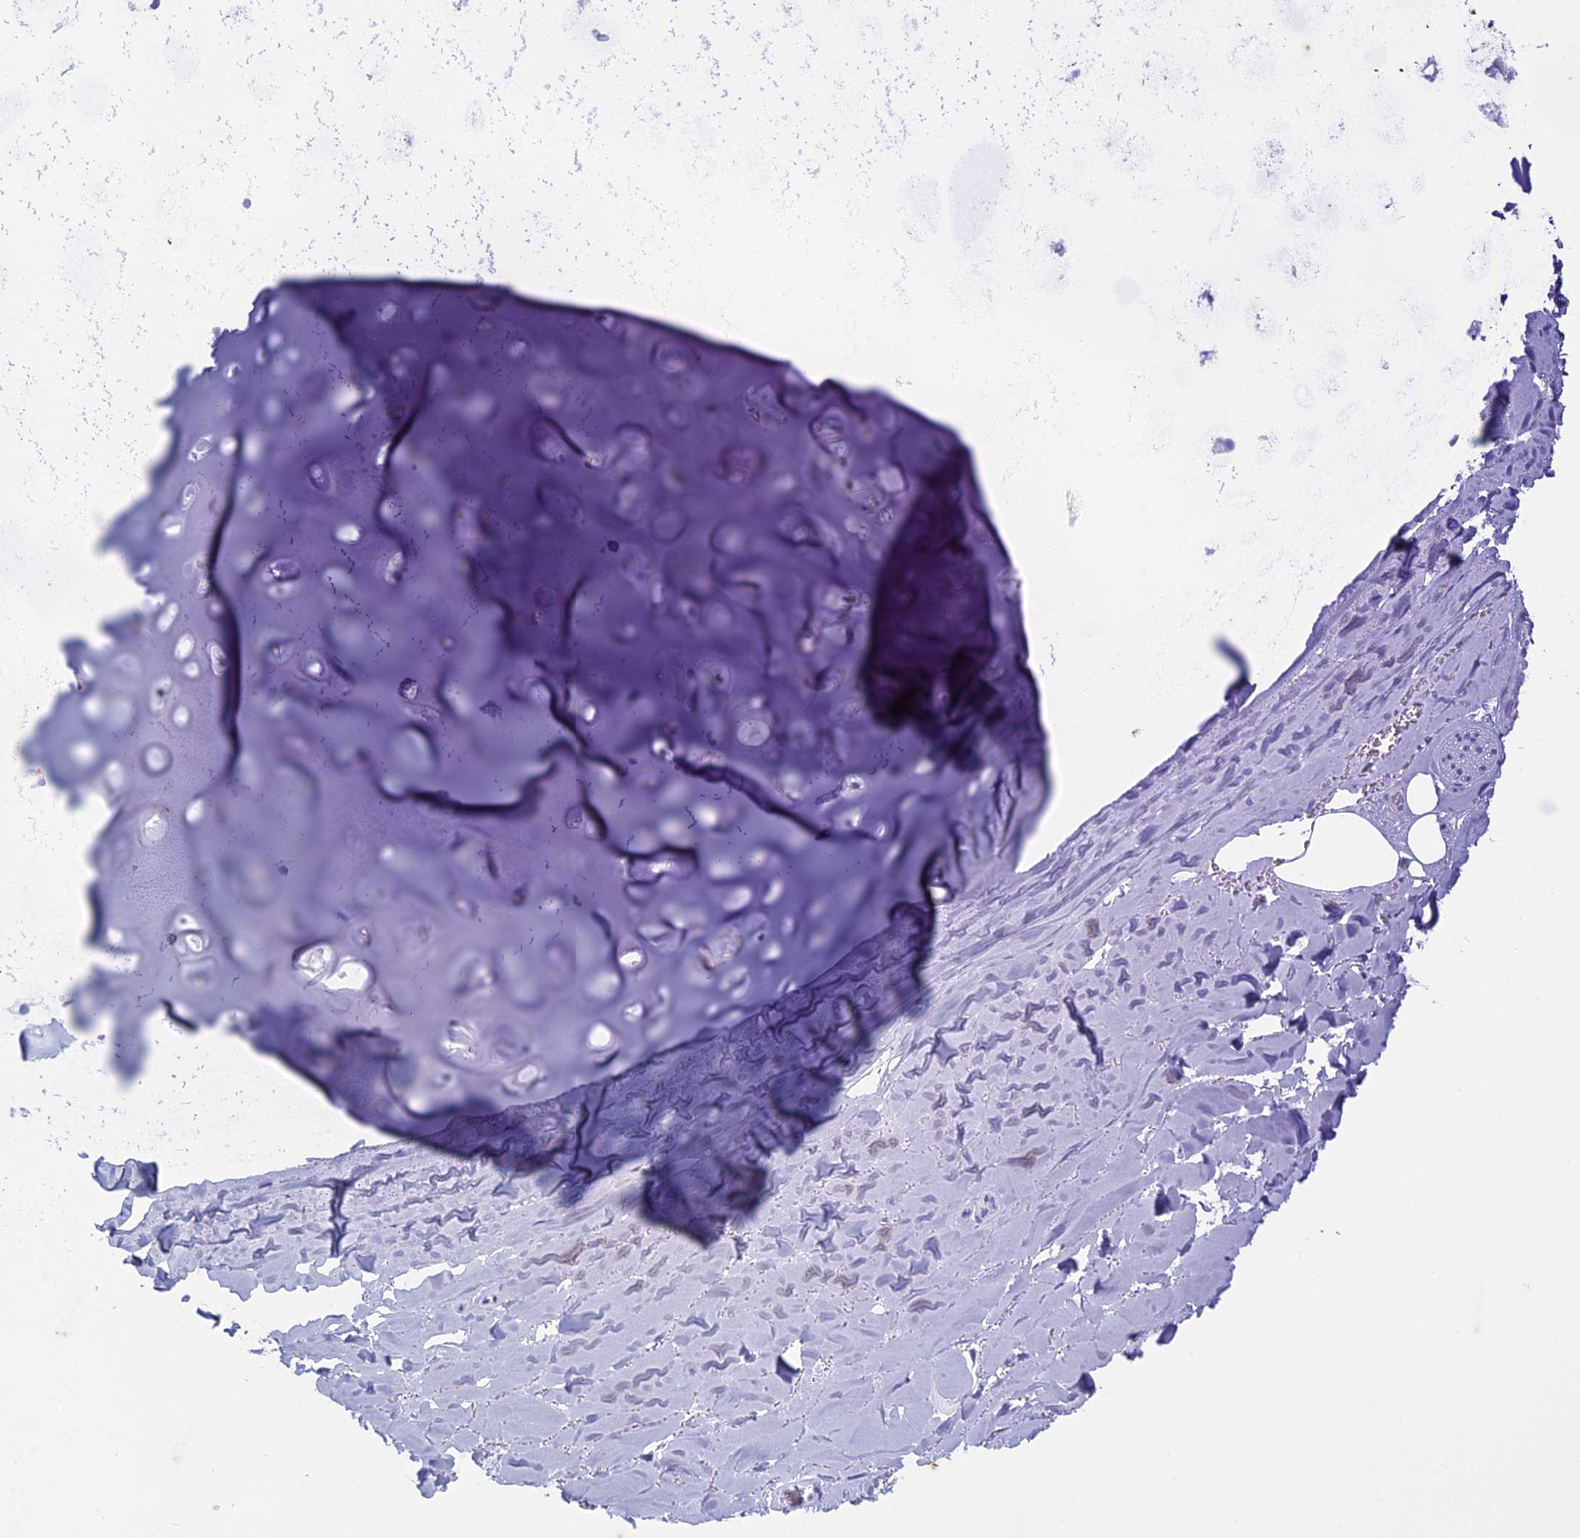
{"staining": {"intensity": "negative", "quantity": "none", "location": "none"}, "tissue": "adipose tissue", "cell_type": "Adipocytes", "image_type": "normal", "snomed": [{"axis": "morphology", "description": "Normal tissue, NOS"}, {"axis": "topography", "description": "Cartilage tissue"}], "caption": "Immunohistochemistry image of benign adipose tissue: adipose tissue stained with DAB (3,3'-diaminobenzidine) demonstrates no significant protein positivity in adipocytes.", "gene": "HMGB4", "patient": {"sex": "male", "age": 66}}